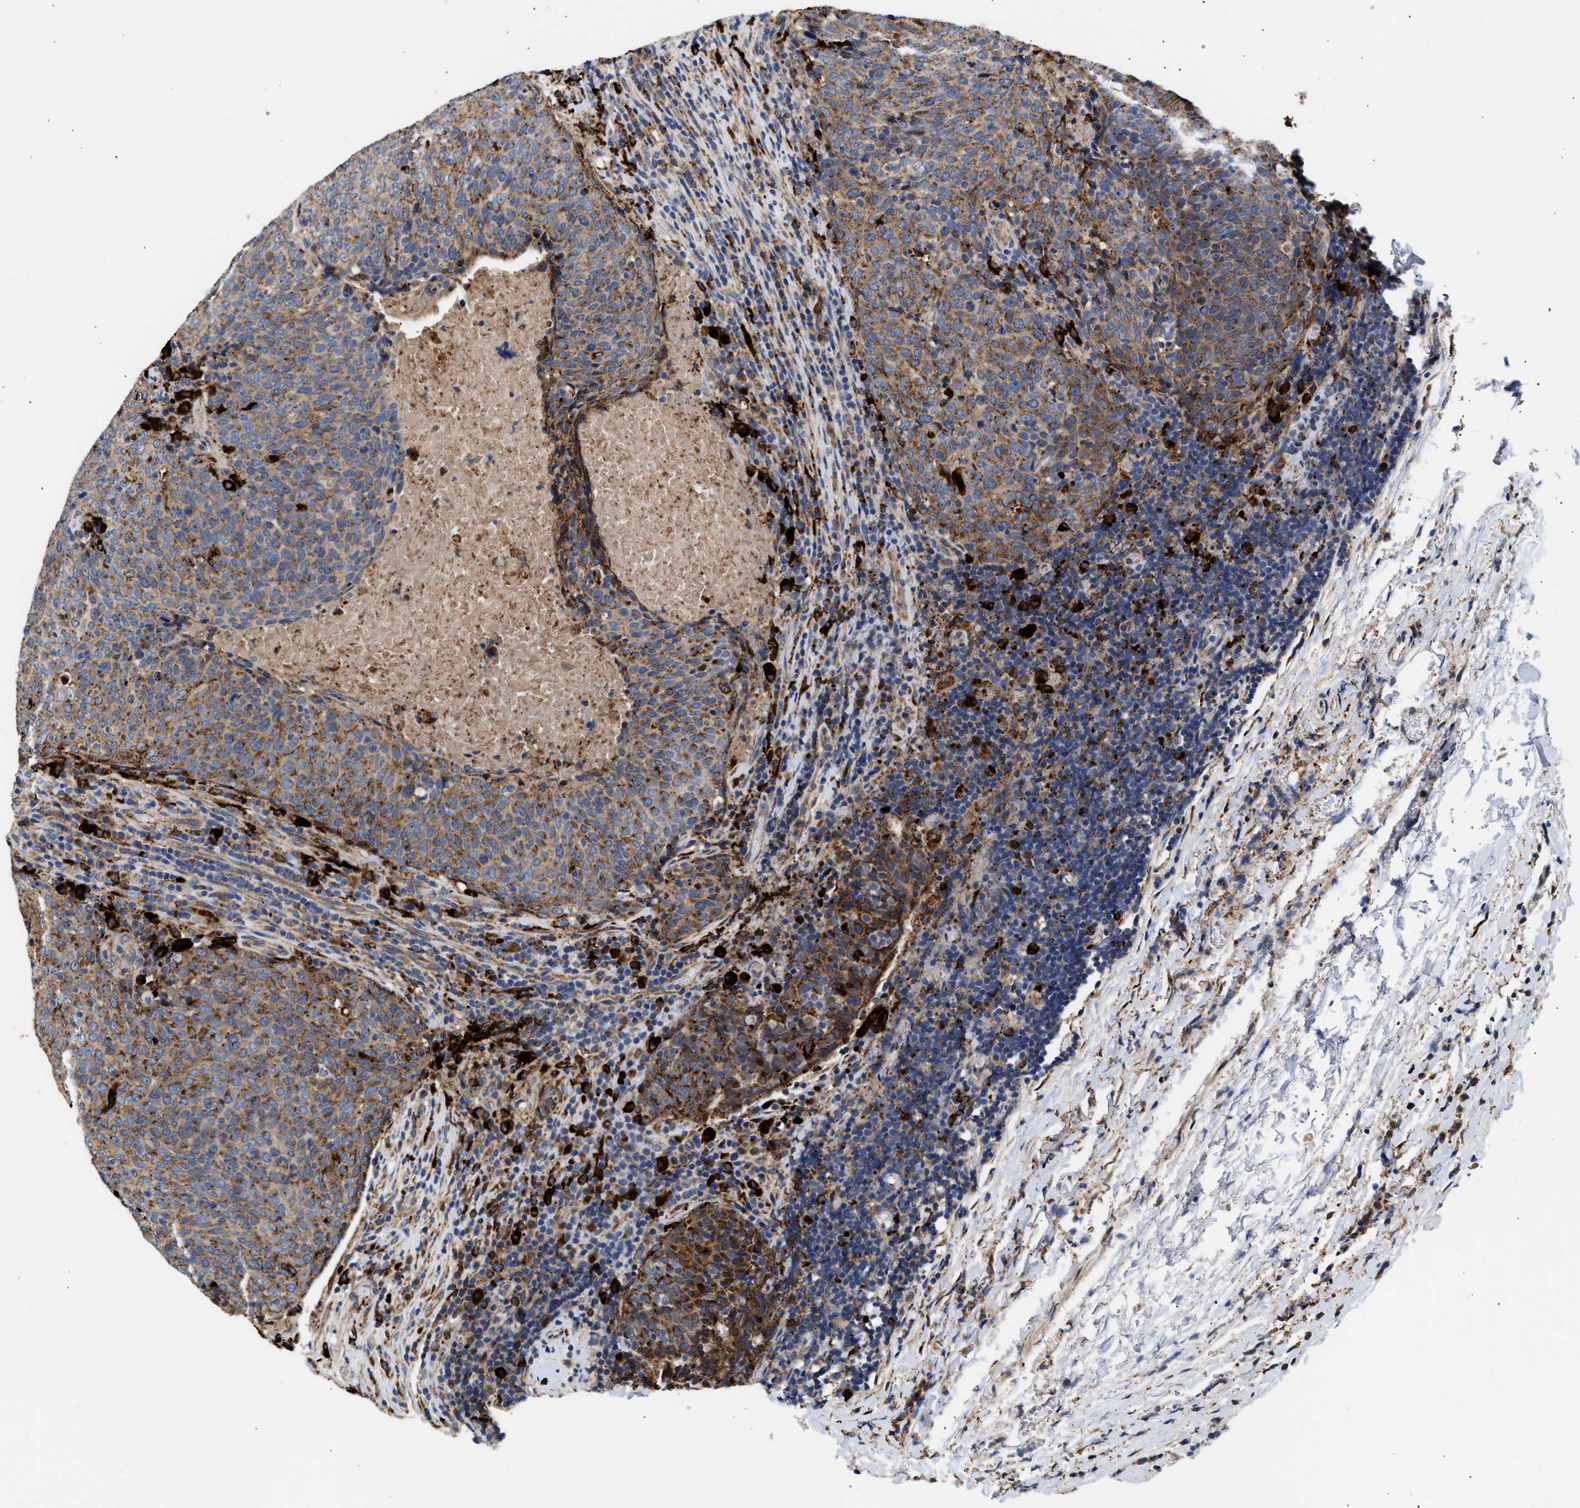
{"staining": {"intensity": "moderate", "quantity": ">75%", "location": "cytoplasmic/membranous"}, "tissue": "head and neck cancer", "cell_type": "Tumor cells", "image_type": "cancer", "snomed": [{"axis": "morphology", "description": "Squamous cell carcinoma, NOS"}, {"axis": "morphology", "description": "Squamous cell carcinoma, metastatic, NOS"}, {"axis": "topography", "description": "Lymph node"}, {"axis": "topography", "description": "Head-Neck"}], "caption": "Immunohistochemical staining of human squamous cell carcinoma (head and neck) reveals medium levels of moderate cytoplasmic/membranous expression in approximately >75% of tumor cells.", "gene": "CCDC146", "patient": {"sex": "male", "age": 62}}